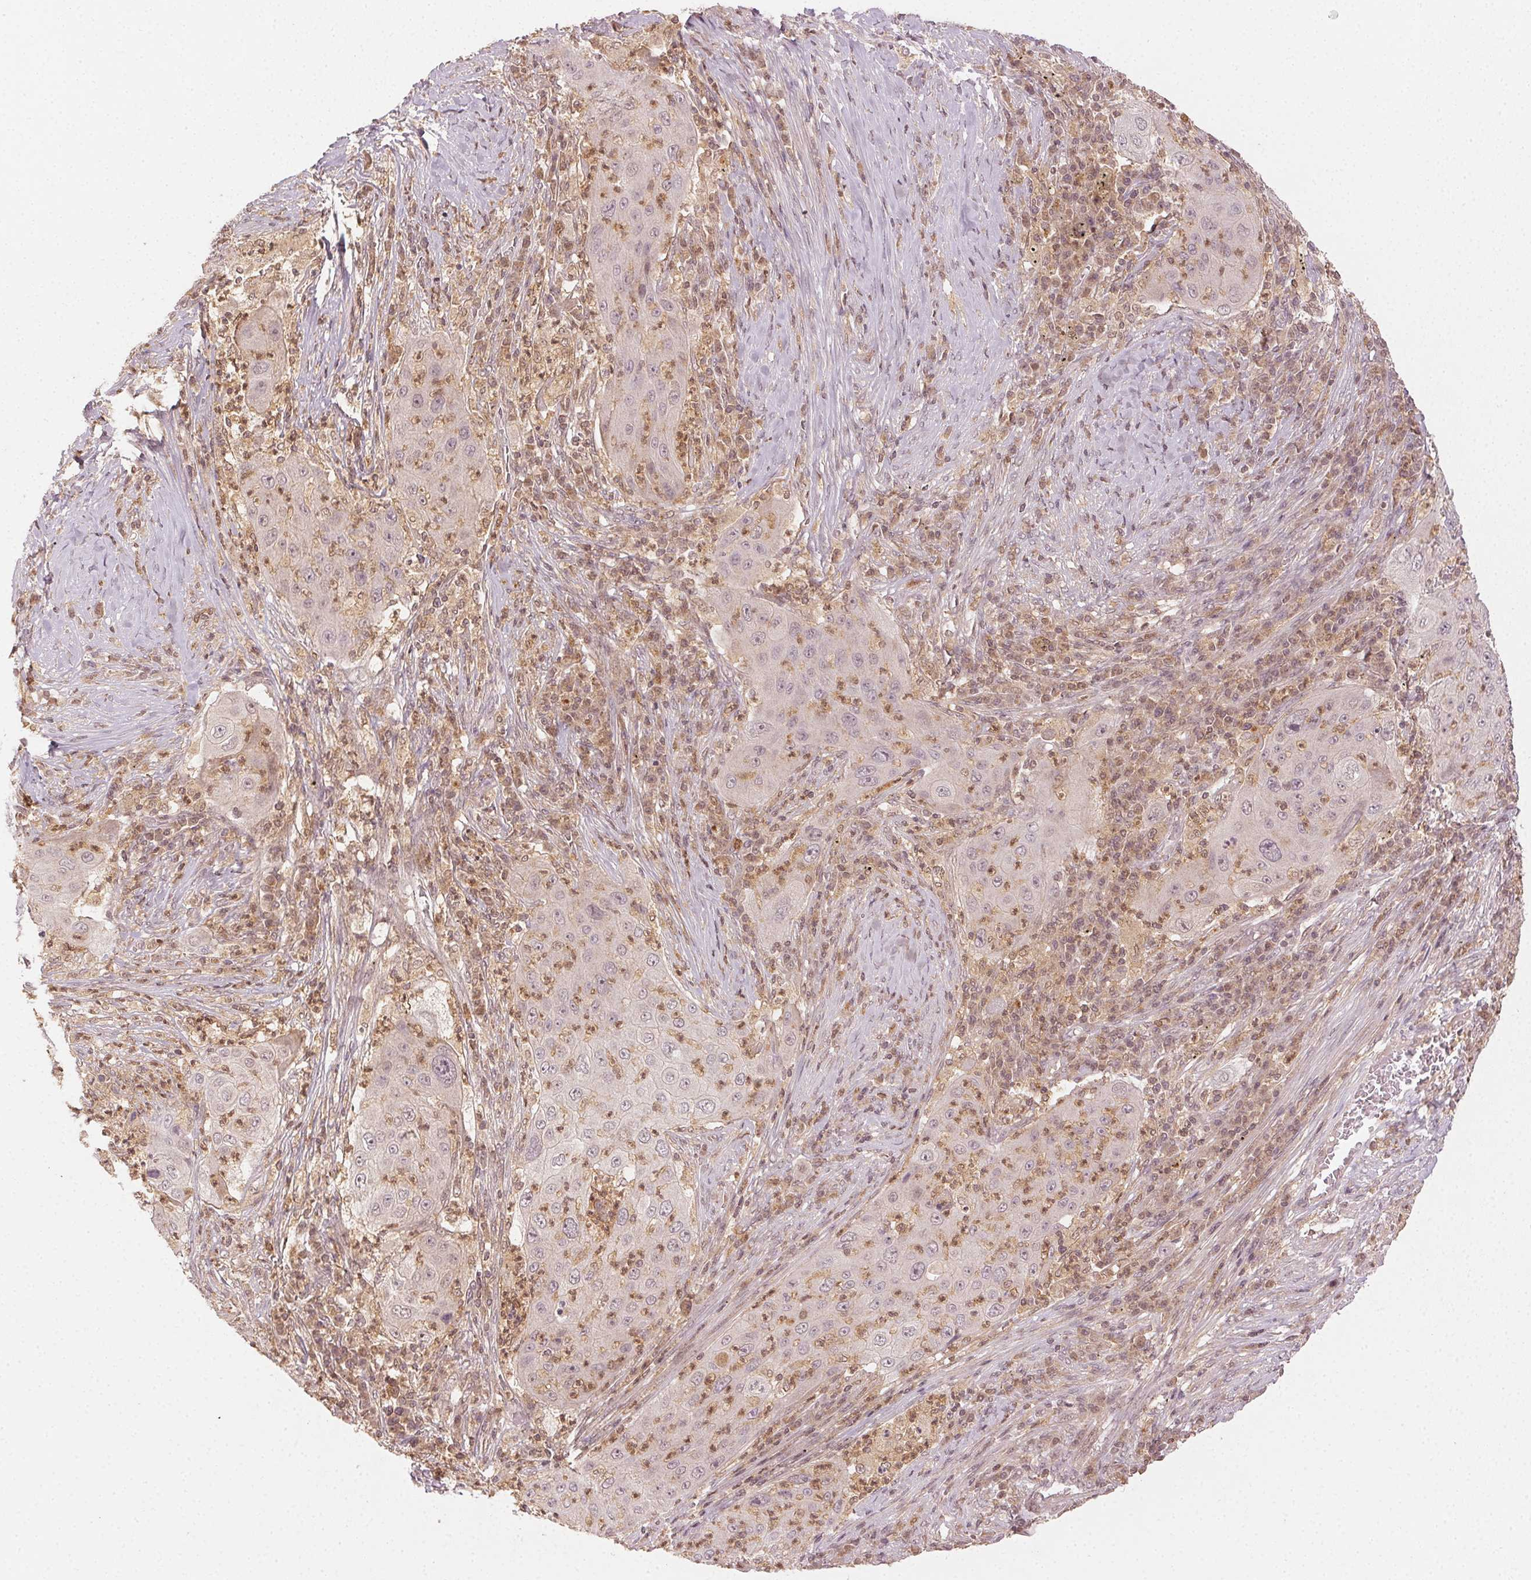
{"staining": {"intensity": "negative", "quantity": "none", "location": "none"}, "tissue": "lung cancer", "cell_type": "Tumor cells", "image_type": "cancer", "snomed": [{"axis": "morphology", "description": "Squamous cell carcinoma, NOS"}, {"axis": "topography", "description": "Lung"}], "caption": "A high-resolution image shows immunohistochemistry (IHC) staining of lung cancer (squamous cell carcinoma), which shows no significant expression in tumor cells.", "gene": "MAPK14", "patient": {"sex": "female", "age": 59}}